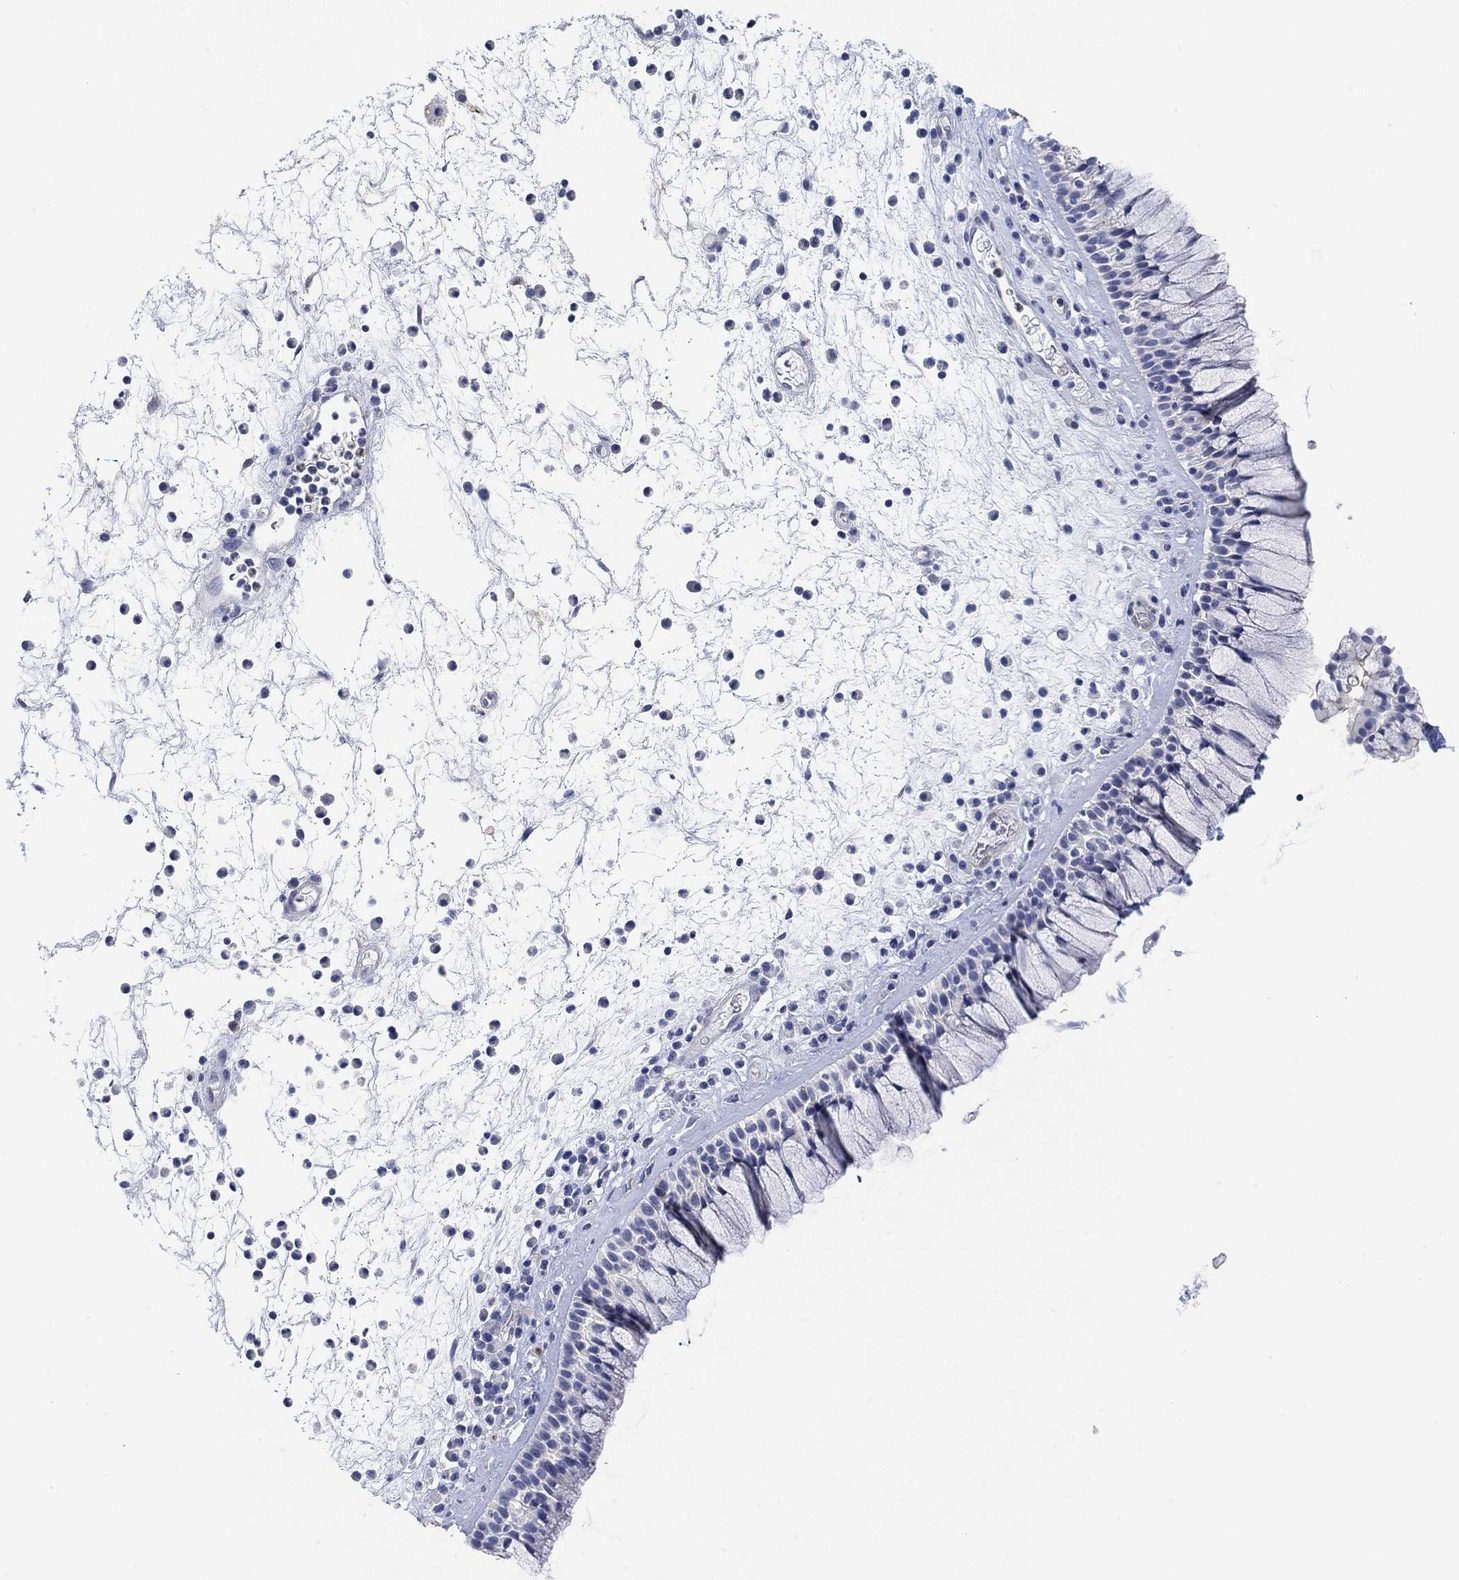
{"staining": {"intensity": "negative", "quantity": "none", "location": "none"}, "tissue": "nasopharynx", "cell_type": "Respiratory epithelial cells", "image_type": "normal", "snomed": [{"axis": "morphology", "description": "Normal tissue, NOS"}, {"axis": "topography", "description": "Nasopharynx"}], "caption": "Unremarkable nasopharynx was stained to show a protein in brown. There is no significant staining in respiratory epithelial cells. Brightfield microscopy of immunohistochemistry stained with DAB (brown) and hematoxylin (blue), captured at high magnification.", "gene": "VAT1L", "patient": {"sex": "male", "age": 77}}